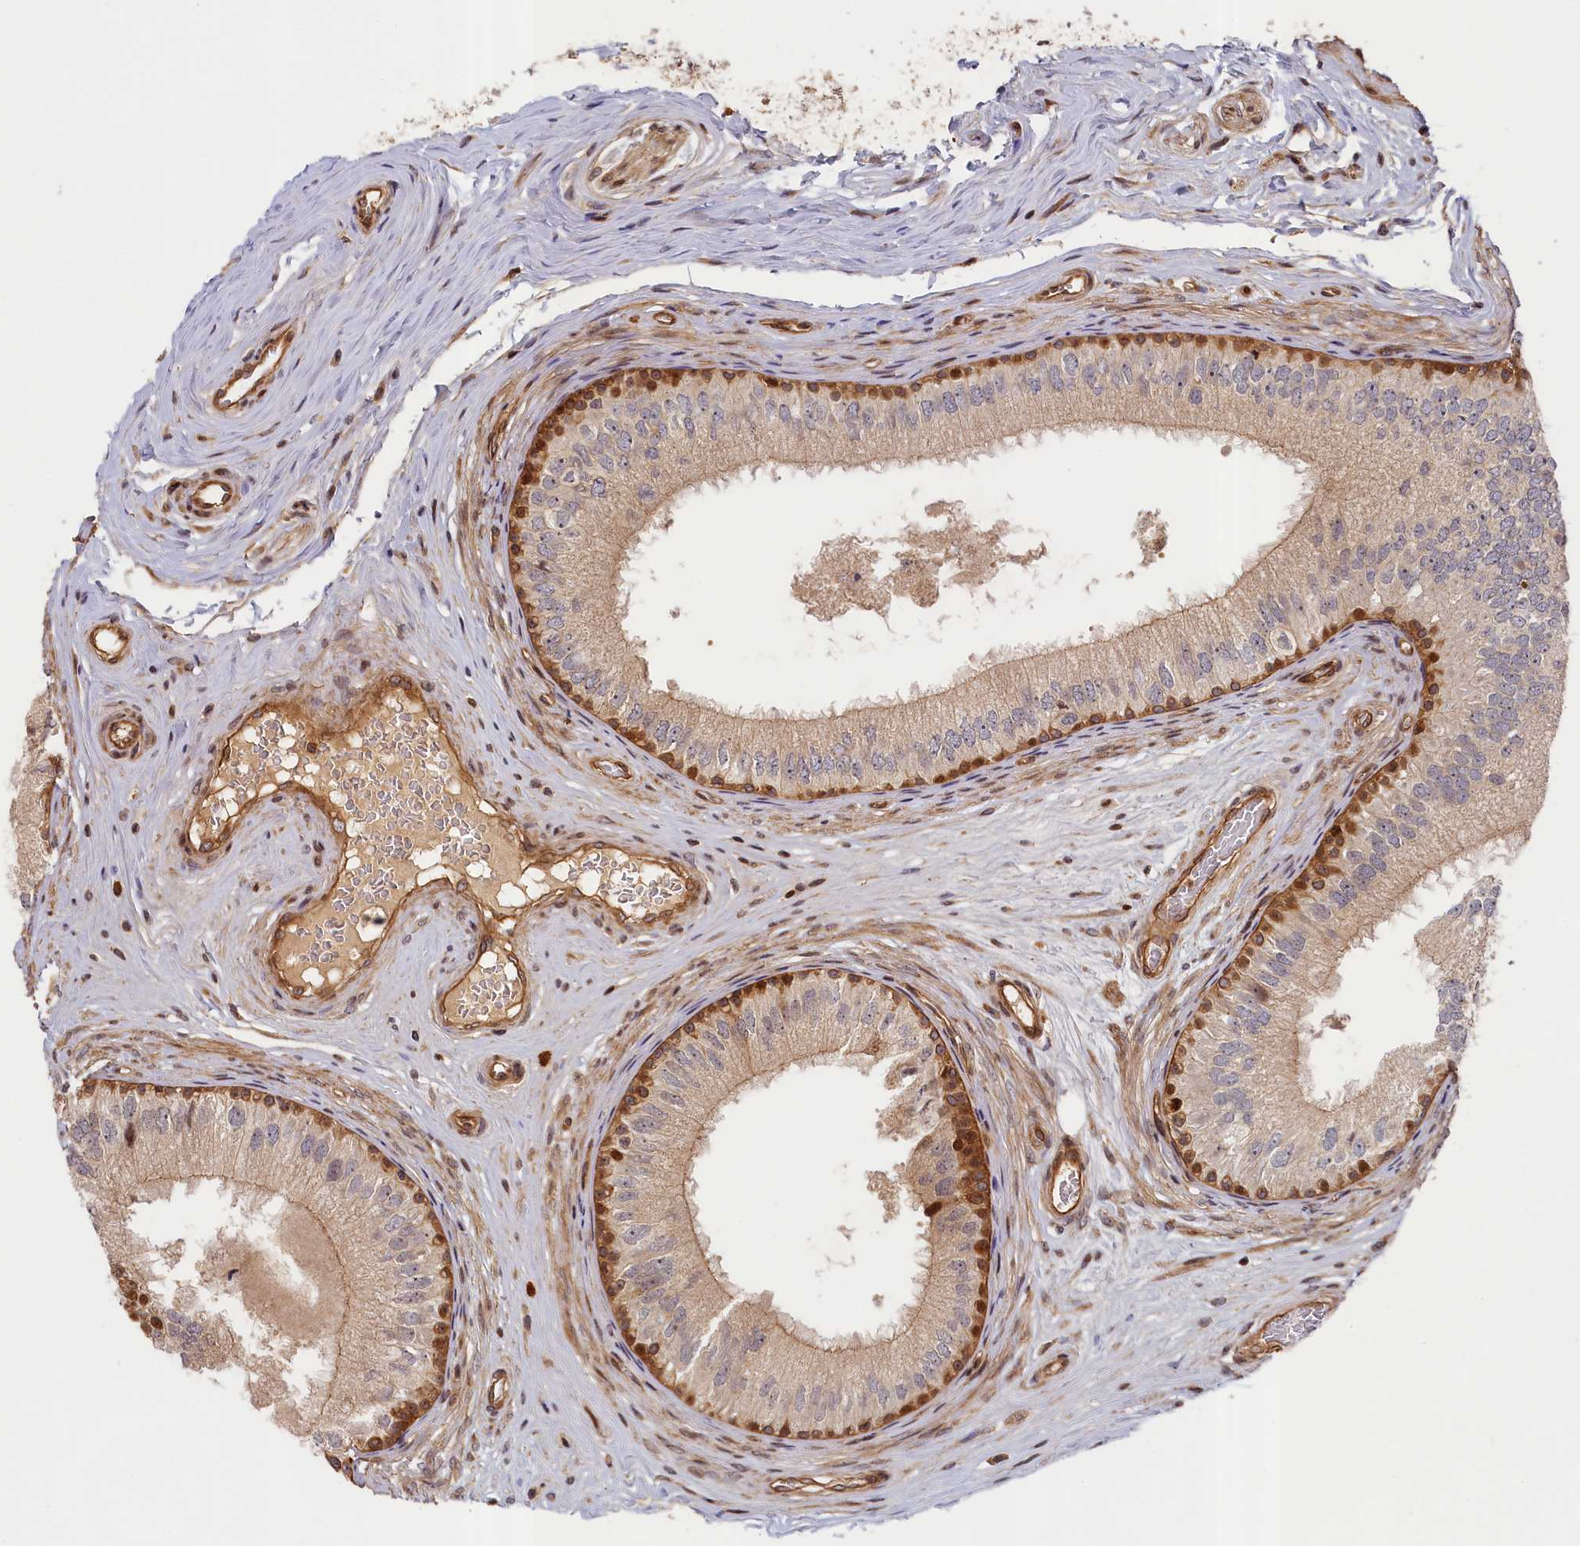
{"staining": {"intensity": "moderate", "quantity": ">75%", "location": "cytoplasmic/membranous,nuclear"}, "tissue": "epididymis", "cell_type": "Glandular cells", "image_type": "normal", "snomed": [{"axis": "morphology", "description": "Normal tissue, NOS"}, {"axis": "topography", "description": "Epididymis"}], "caption": "Immunohistochemistry (IHC) (DAB (3,3'-diaminobenzidine)) staining of benign epididymis exhibits moderate cytoplasmic/membranous,nuclear protein staining in about >75% of glandular cells.", "gene": "CEP44", "patient": {"sex": "male", "age": 33}}